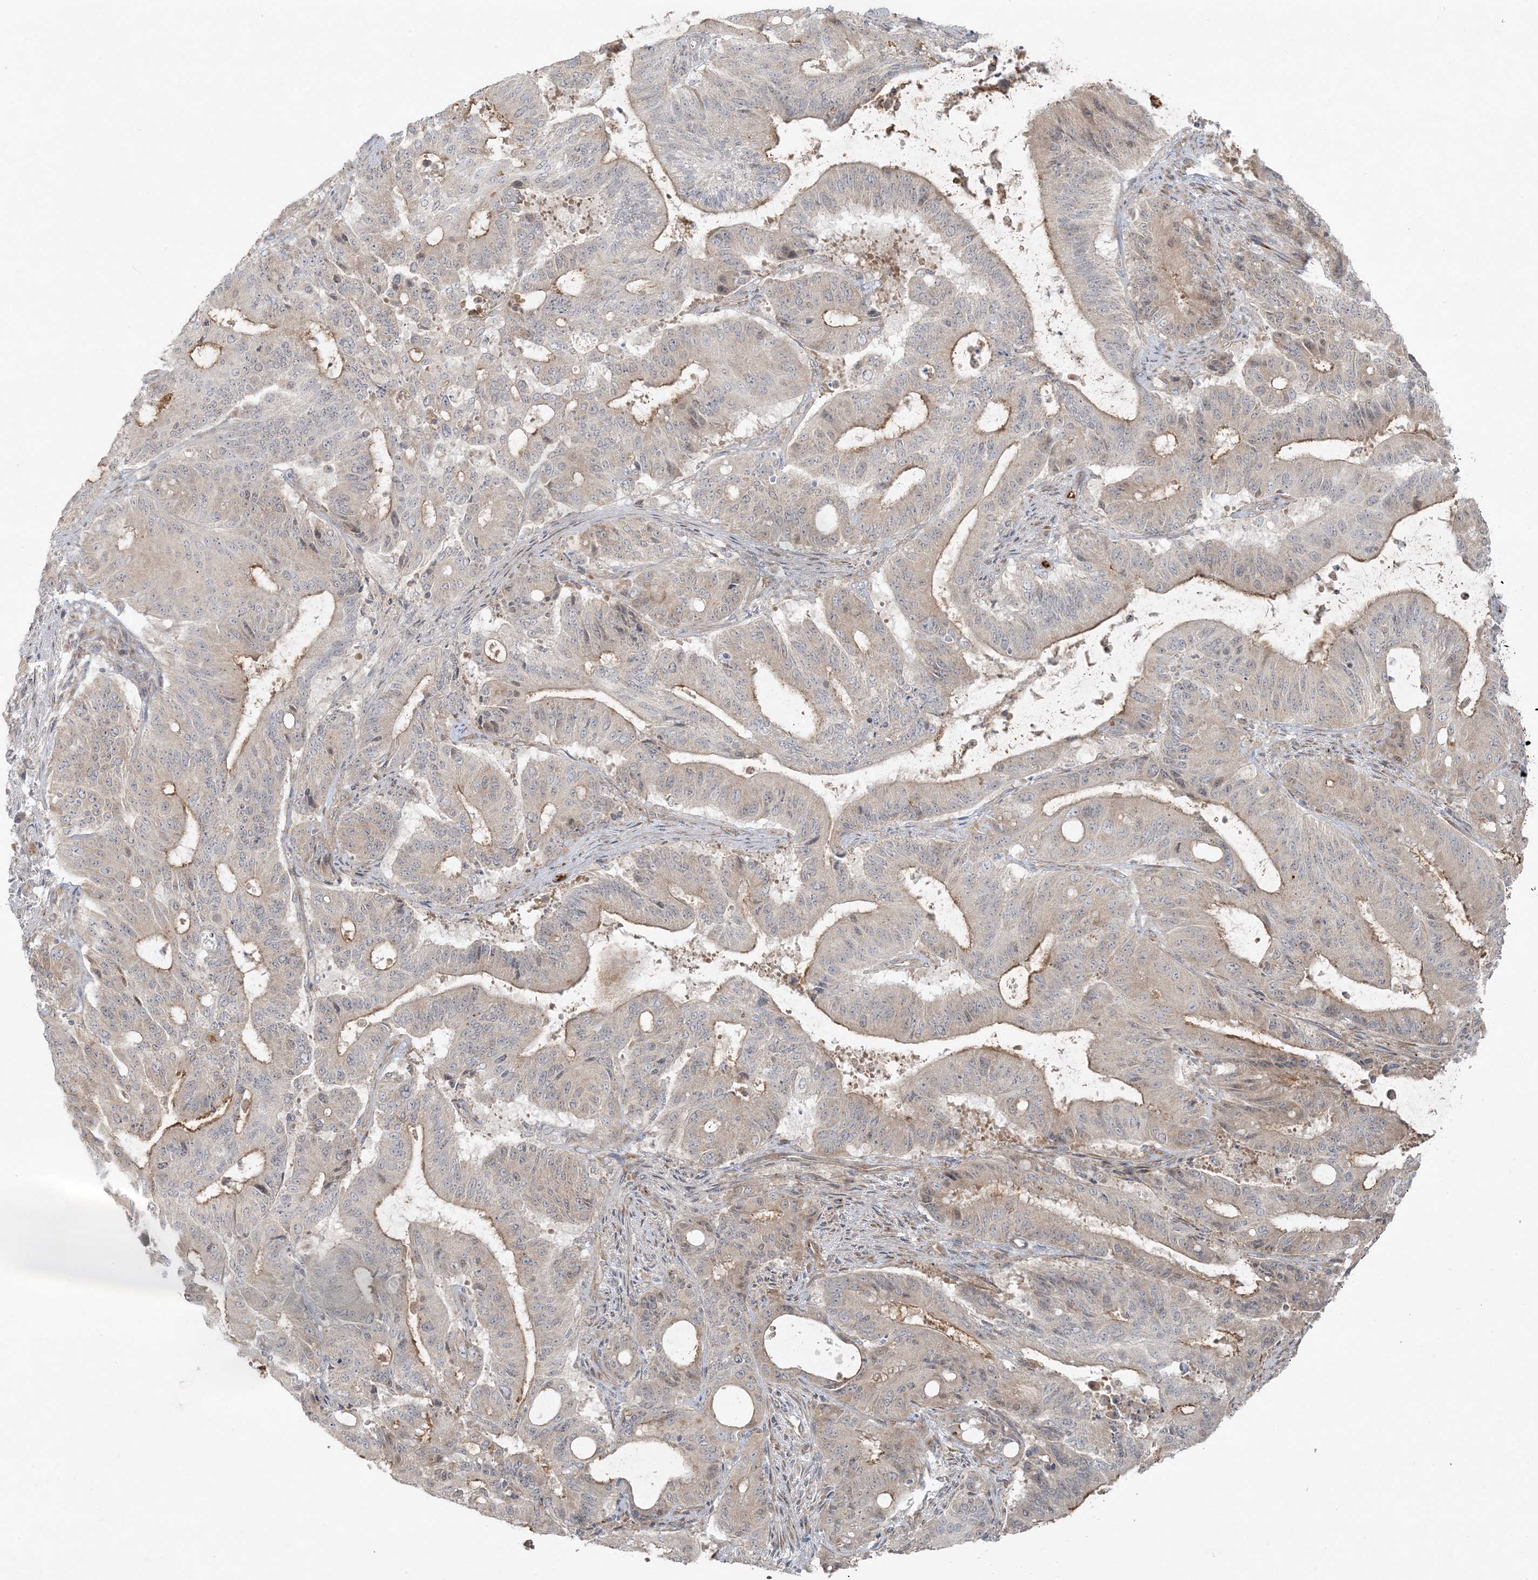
{"staining": {"intensity": "weak", "quantity": "<25%", "location": "cytoplasmic/membranous"}, "tissue": "liver cancer", "cell_type": "Tumor cells", "image_type": "cancer", "snomed": [{"axis": "morphology", "description": "Normal tissue, NOS"}, {"axis": "morphology", "description": "Cholangiocarcinoma"}, {"axis": "topography", "description": "Liver"}, {"axis": "topography", "description": "Peripheral nerve tissue"}], "caption": "DAB immunohistochemical staining of human liver cholangiocarcinoma reveals no significant expression in tumor cells.", "gene": "ZNF263", "patient": {"sex": "female", "age": 73}}